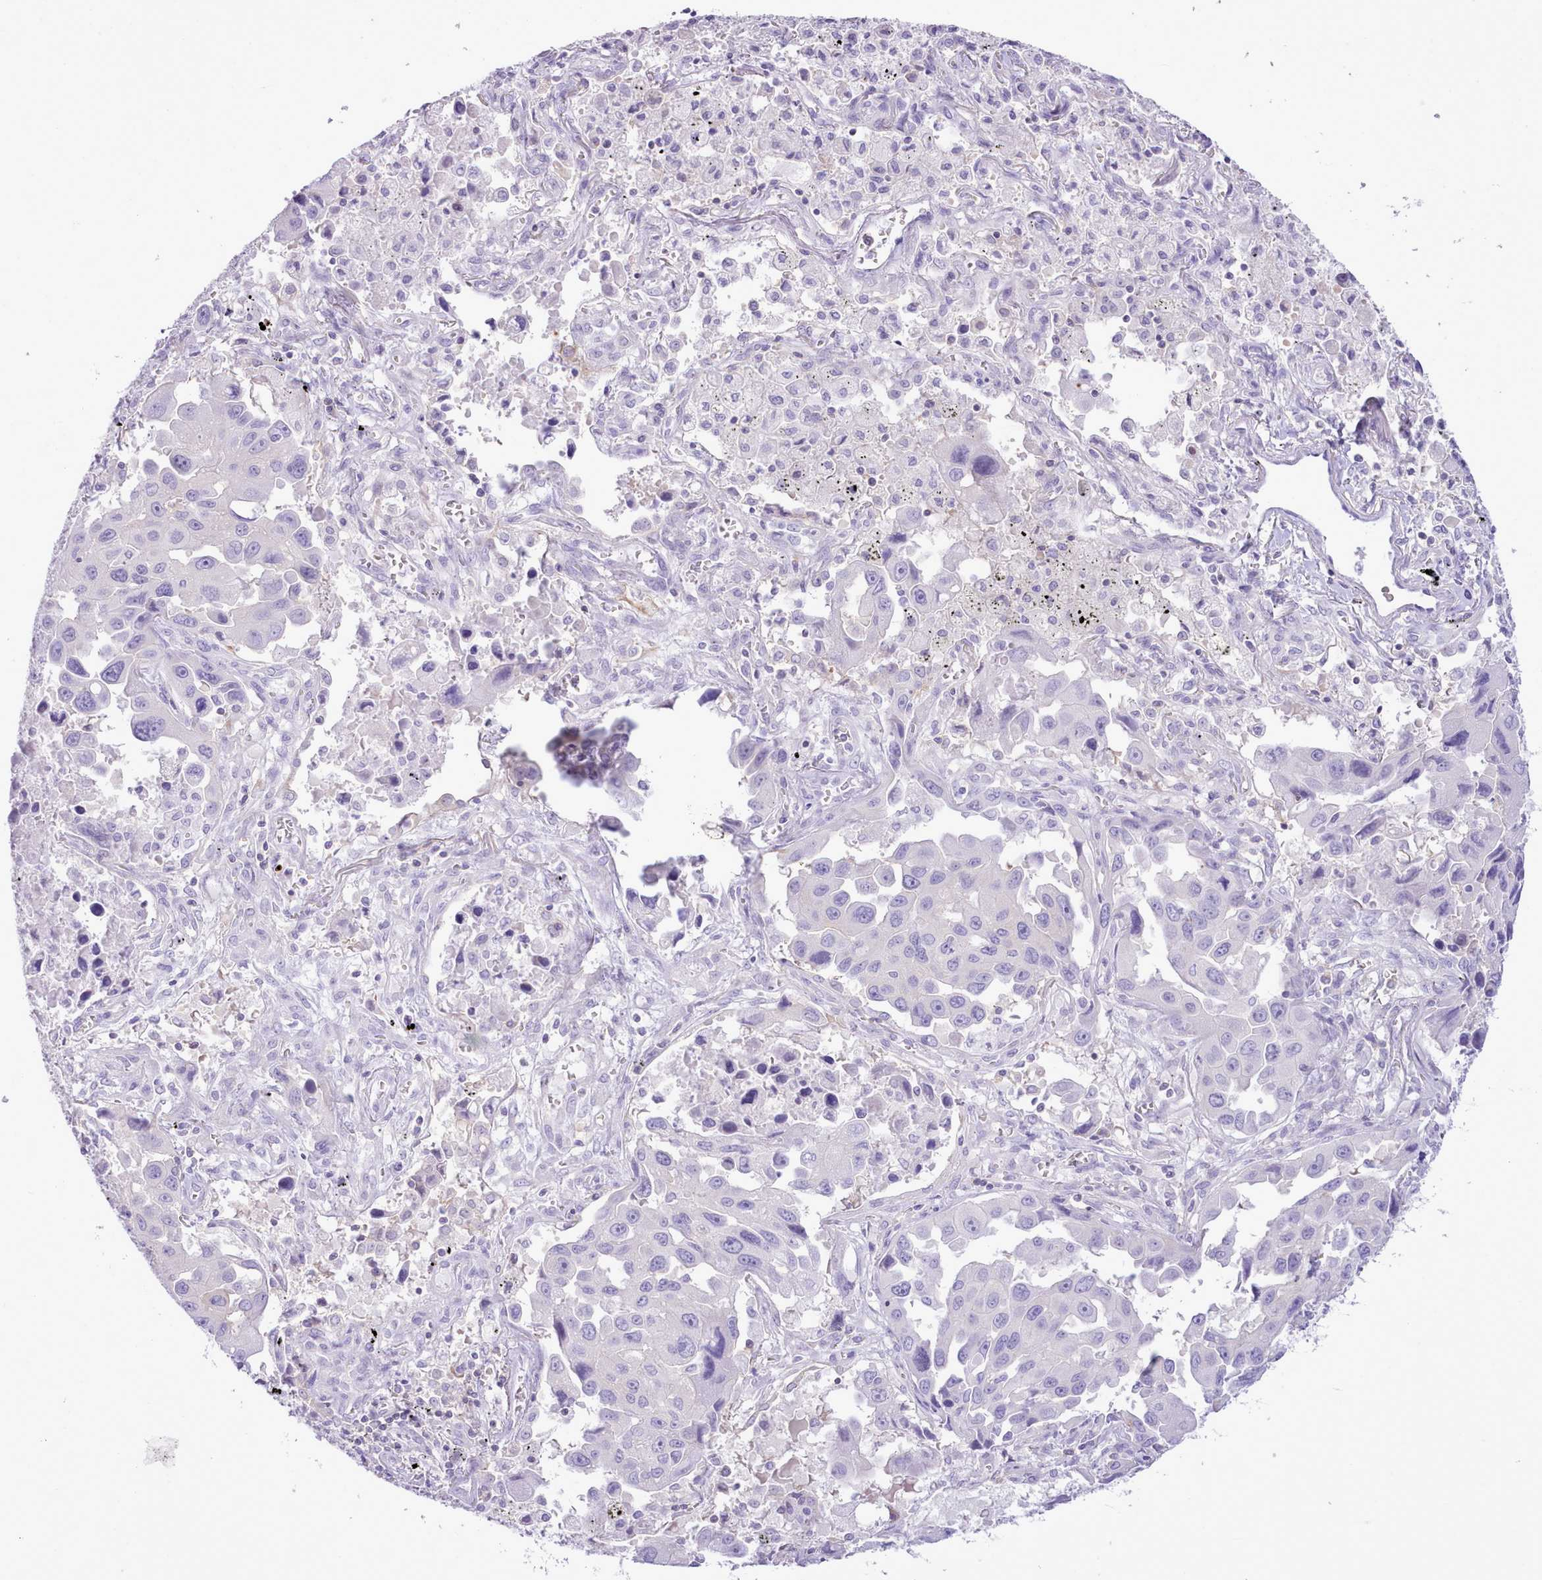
{"staining": {"intensity": "negative", "quantity": "none", "location": "none"}, "tissue": "lung cancer", "cell_type": "Tumor cells", "image_type": "cancer", "snomed": [{"axis": "morphology", "description": "Adenocarcinoma, NOS"}, {"axis": "topography", "description": "Lung"}], "caption": "There is no significant staining in tumor cells of adenocarcinoma (lung). Brightfield microscopy of immunohistochemistry (IHC) stained with DAB (3,3'-diaminobenzidine) (brown) and hematoxylin (blue), captured at high magnification.", "gene": "MDFI", "patient": {"sex": "male", "age": 66}}